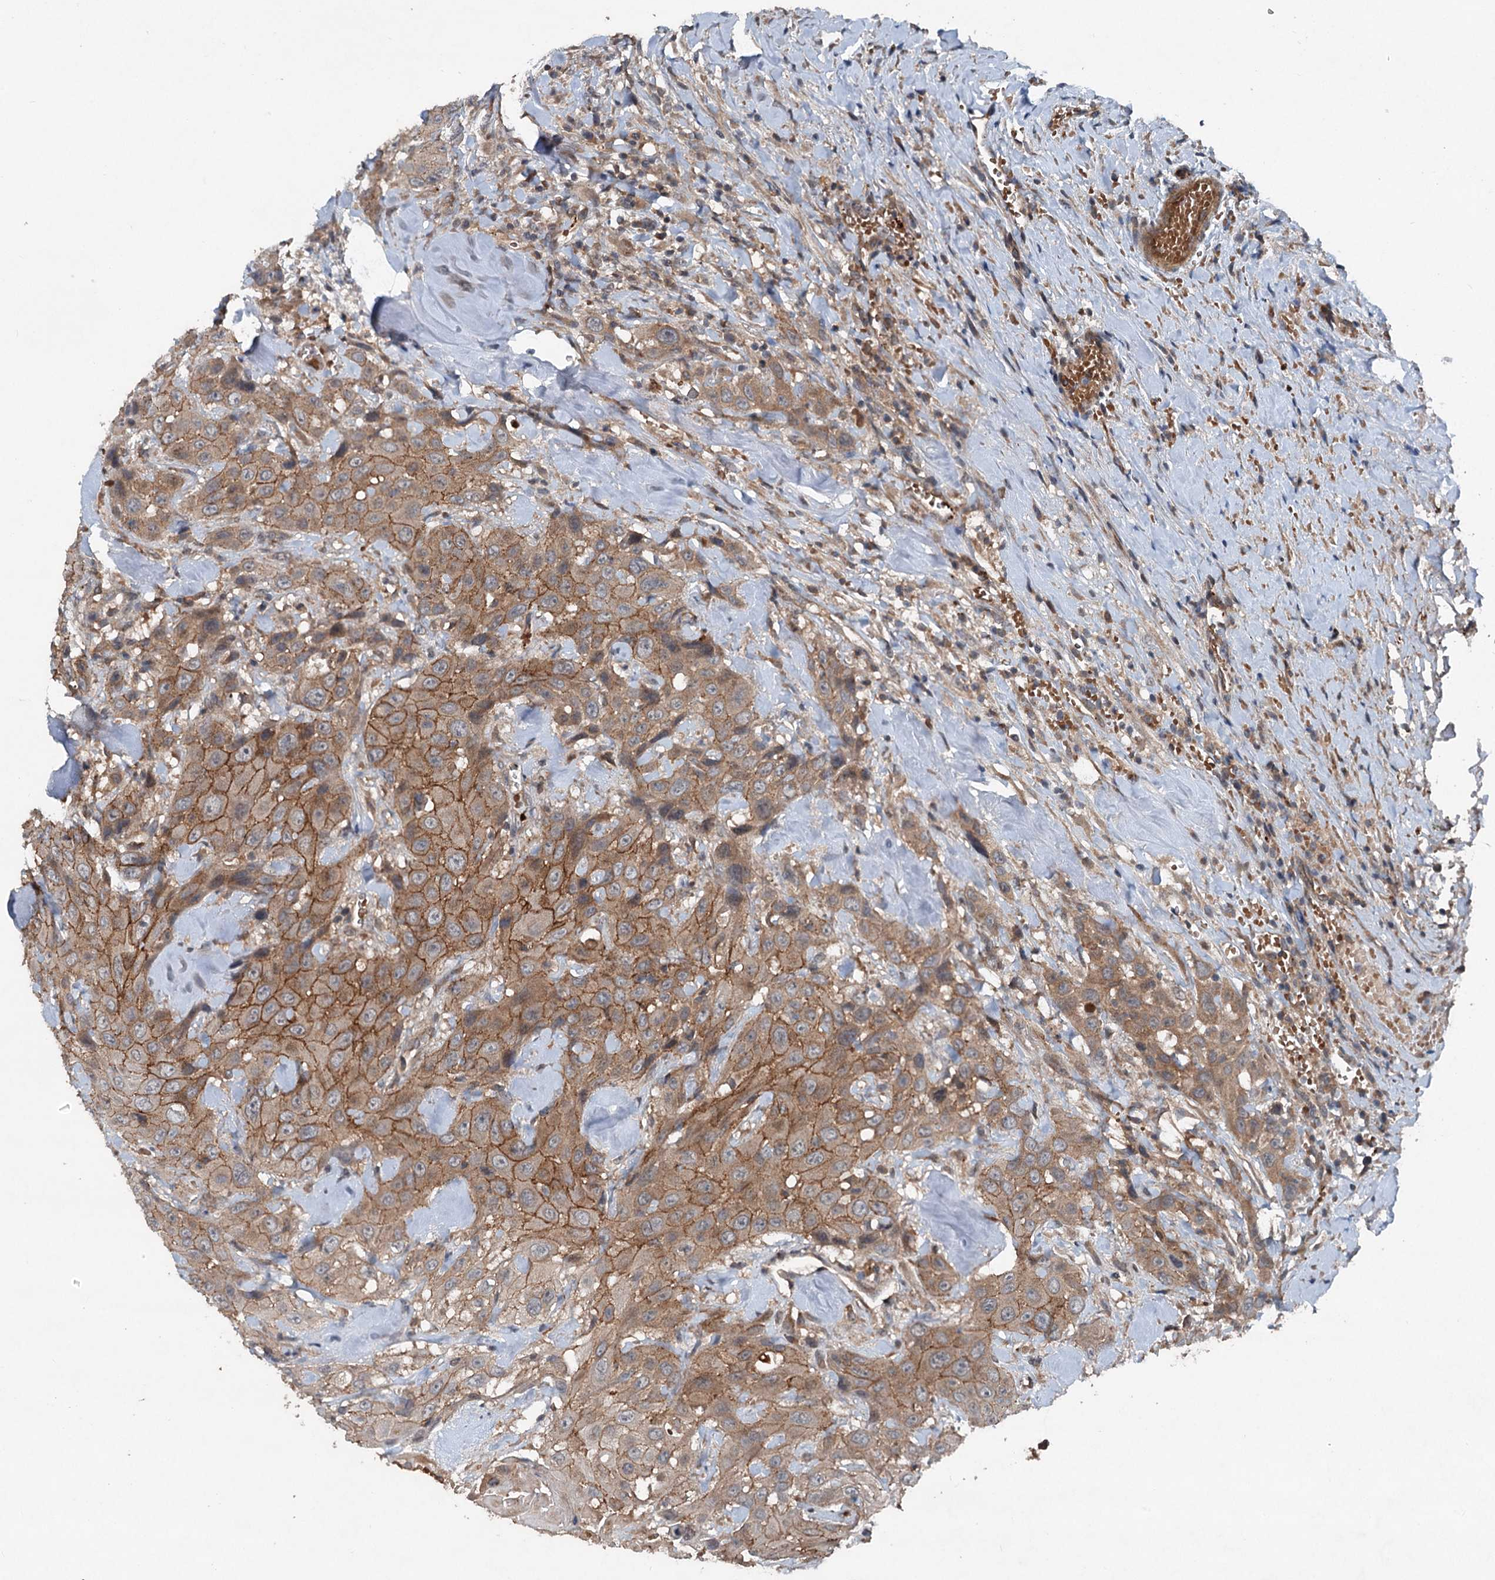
{"staining": {"intensity": "moderate", "quantity": ">75%", "location": "cytoplasmic/membranous"}, "tissue": "head and neck cancer", "cell_type": "Tumor cells", "image_type": "cancer", "snomed": [{"axis": "morphology", "description": "Squamous cell carcinoma, NOS"}, {"axis": "topography", "description": "Head-Neck"}], "caption": "Immunohistochemical staining of human head and neck cancer exhibits medium levels of moderate cytoplasmic/membranous expression in about >75% of tumor cells. The staining is performed using DAB brown chromogen to label protein expression. The nuclei are counter-stained blue using hematoxylin.", "gene": "N4BP2L2", "patient": {"sex": "male", "age": 81}}